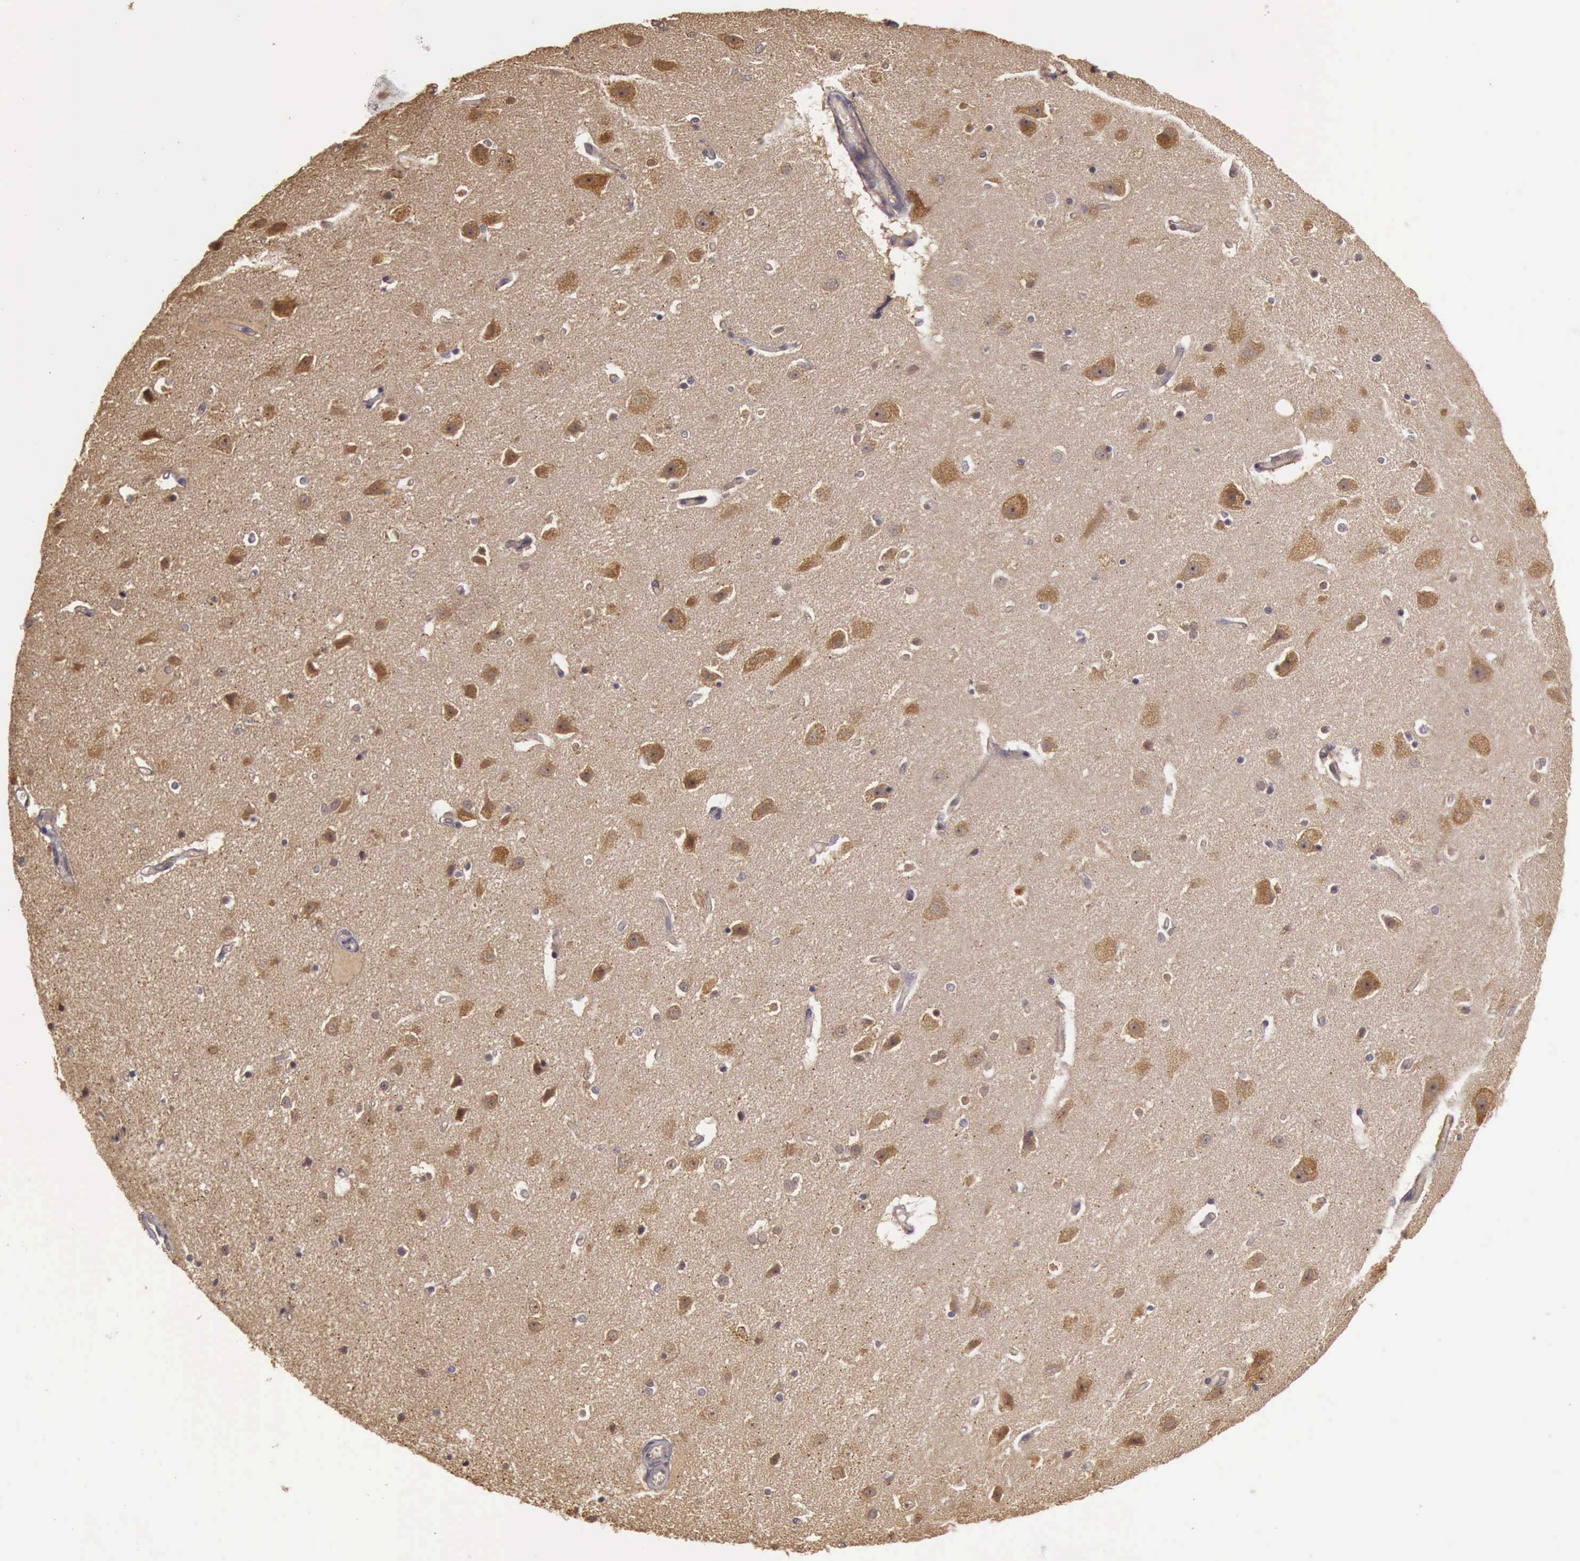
{"staining": {"intensity": "moderate", "quantity": ">75%", "location": "cytoplasmic/membranous"}, "tissue": "caudate", "cell_type": "Glial cells", "image_type": "normal", "snomed": [{"axis": "morphology", "description": "Normal tissue, NOS"}, {"axis": "topography", "description": "Lateral ventricle wall"}], "caption": "Immunohistochemical staining of unremarkable caudate reveals medium levels of moderate cytoplasmic/membranous expression in about >75% of glial cells. (Stains: DAB in brown, nuclei in blue, Microscopy: brightfield microscopy at high magnification).", "gene": "EIF5", "patient": {"sex": "female", "age": 54}}